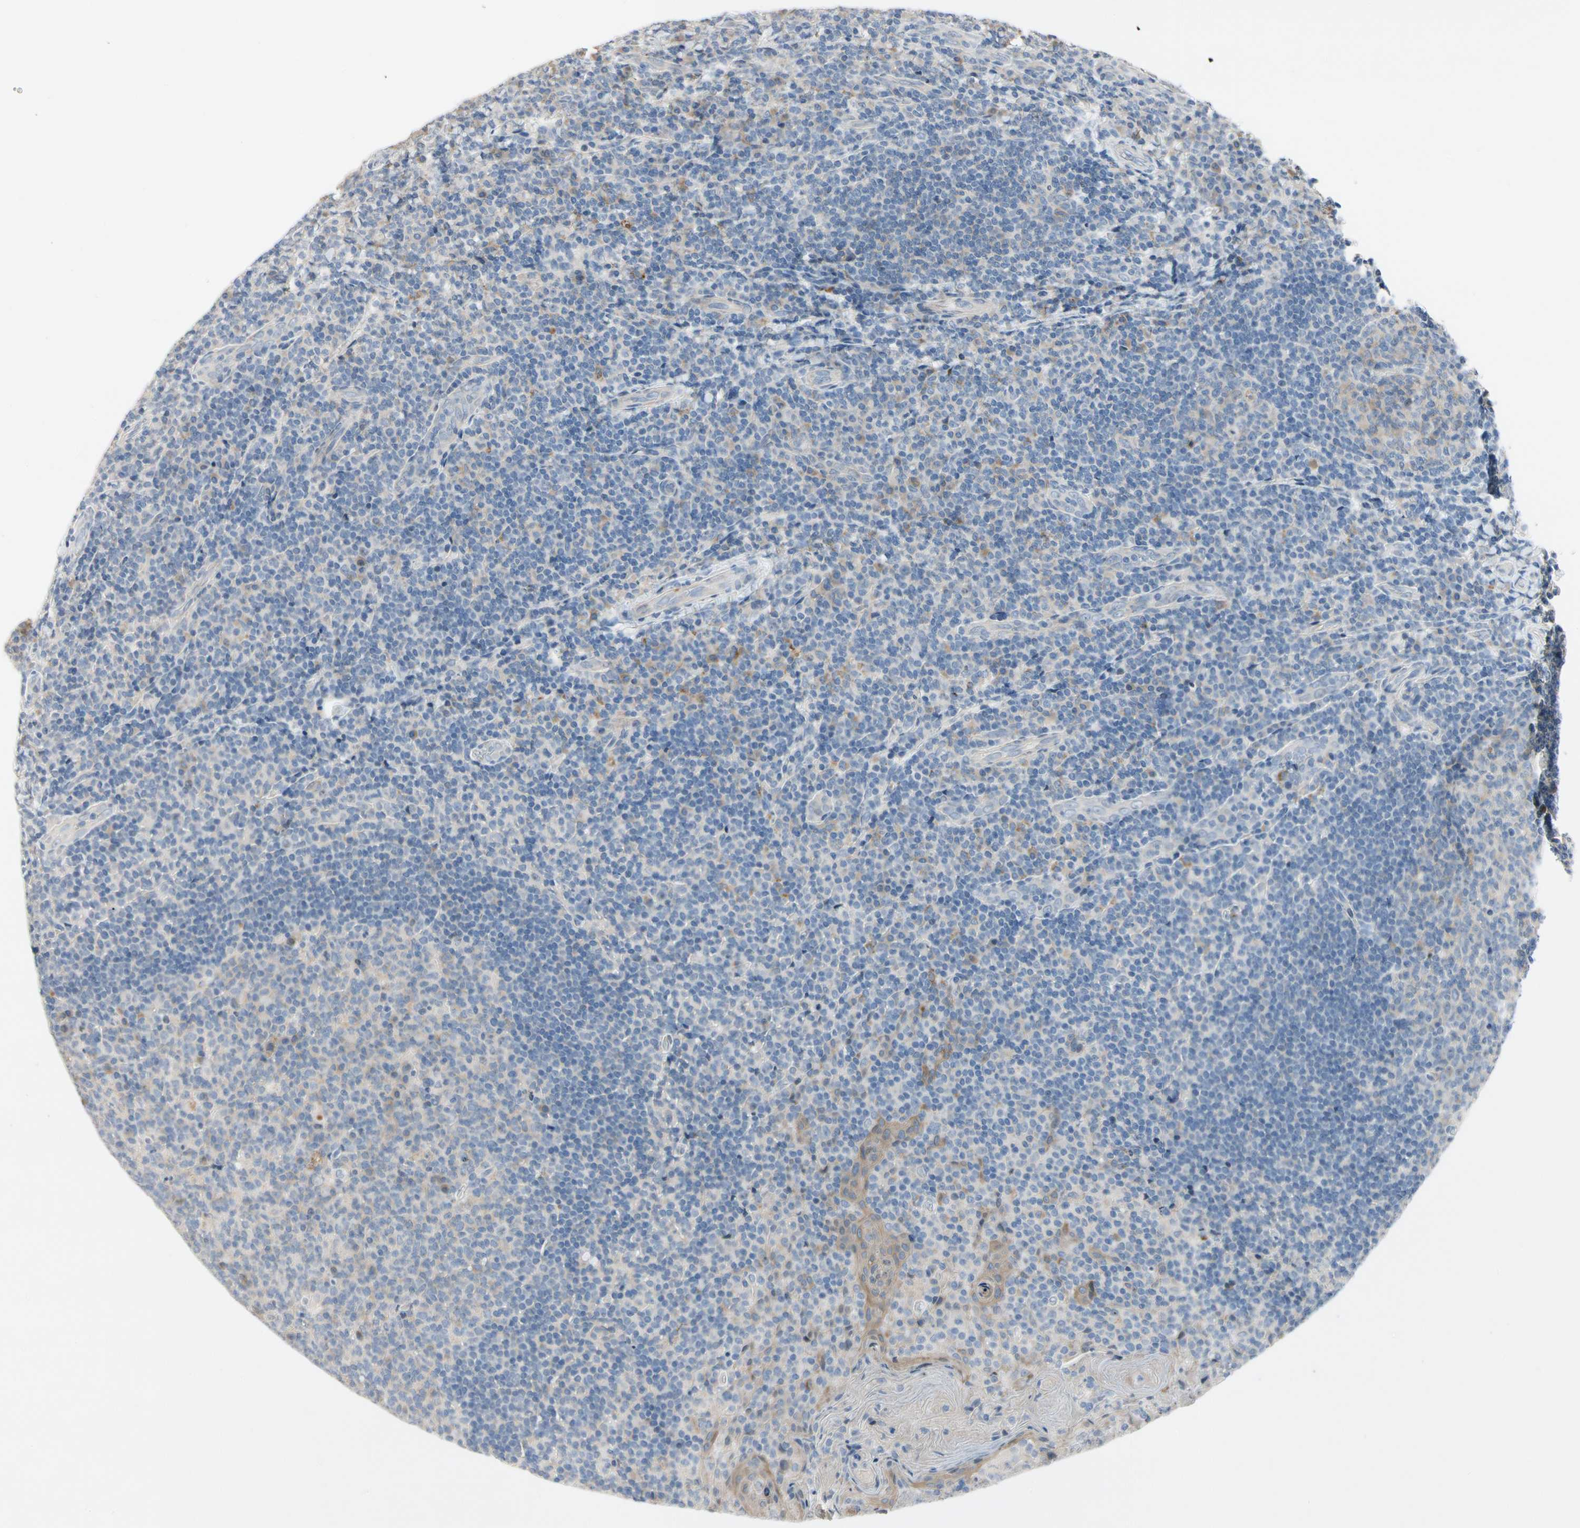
{"staining": {"intensity": "negative", "quantity": "none", "location": "none"}, "tissue": "tonsil", "cell_type": "Germinal center cells", "image_type": "normal", "snomed": [{"axis": "morphology", "description": "Normal tissue, NOS"}, {"axis": "topography", "description": "Tonsil"}], "caption": "A high-resolution micrograph shows immunohistochemistry (IHC) staining of normal tonsil, which displays no significant positivity in germinal center cells.", "gene": "GAS6", "patient": {"sex": "male", "age": 17}}